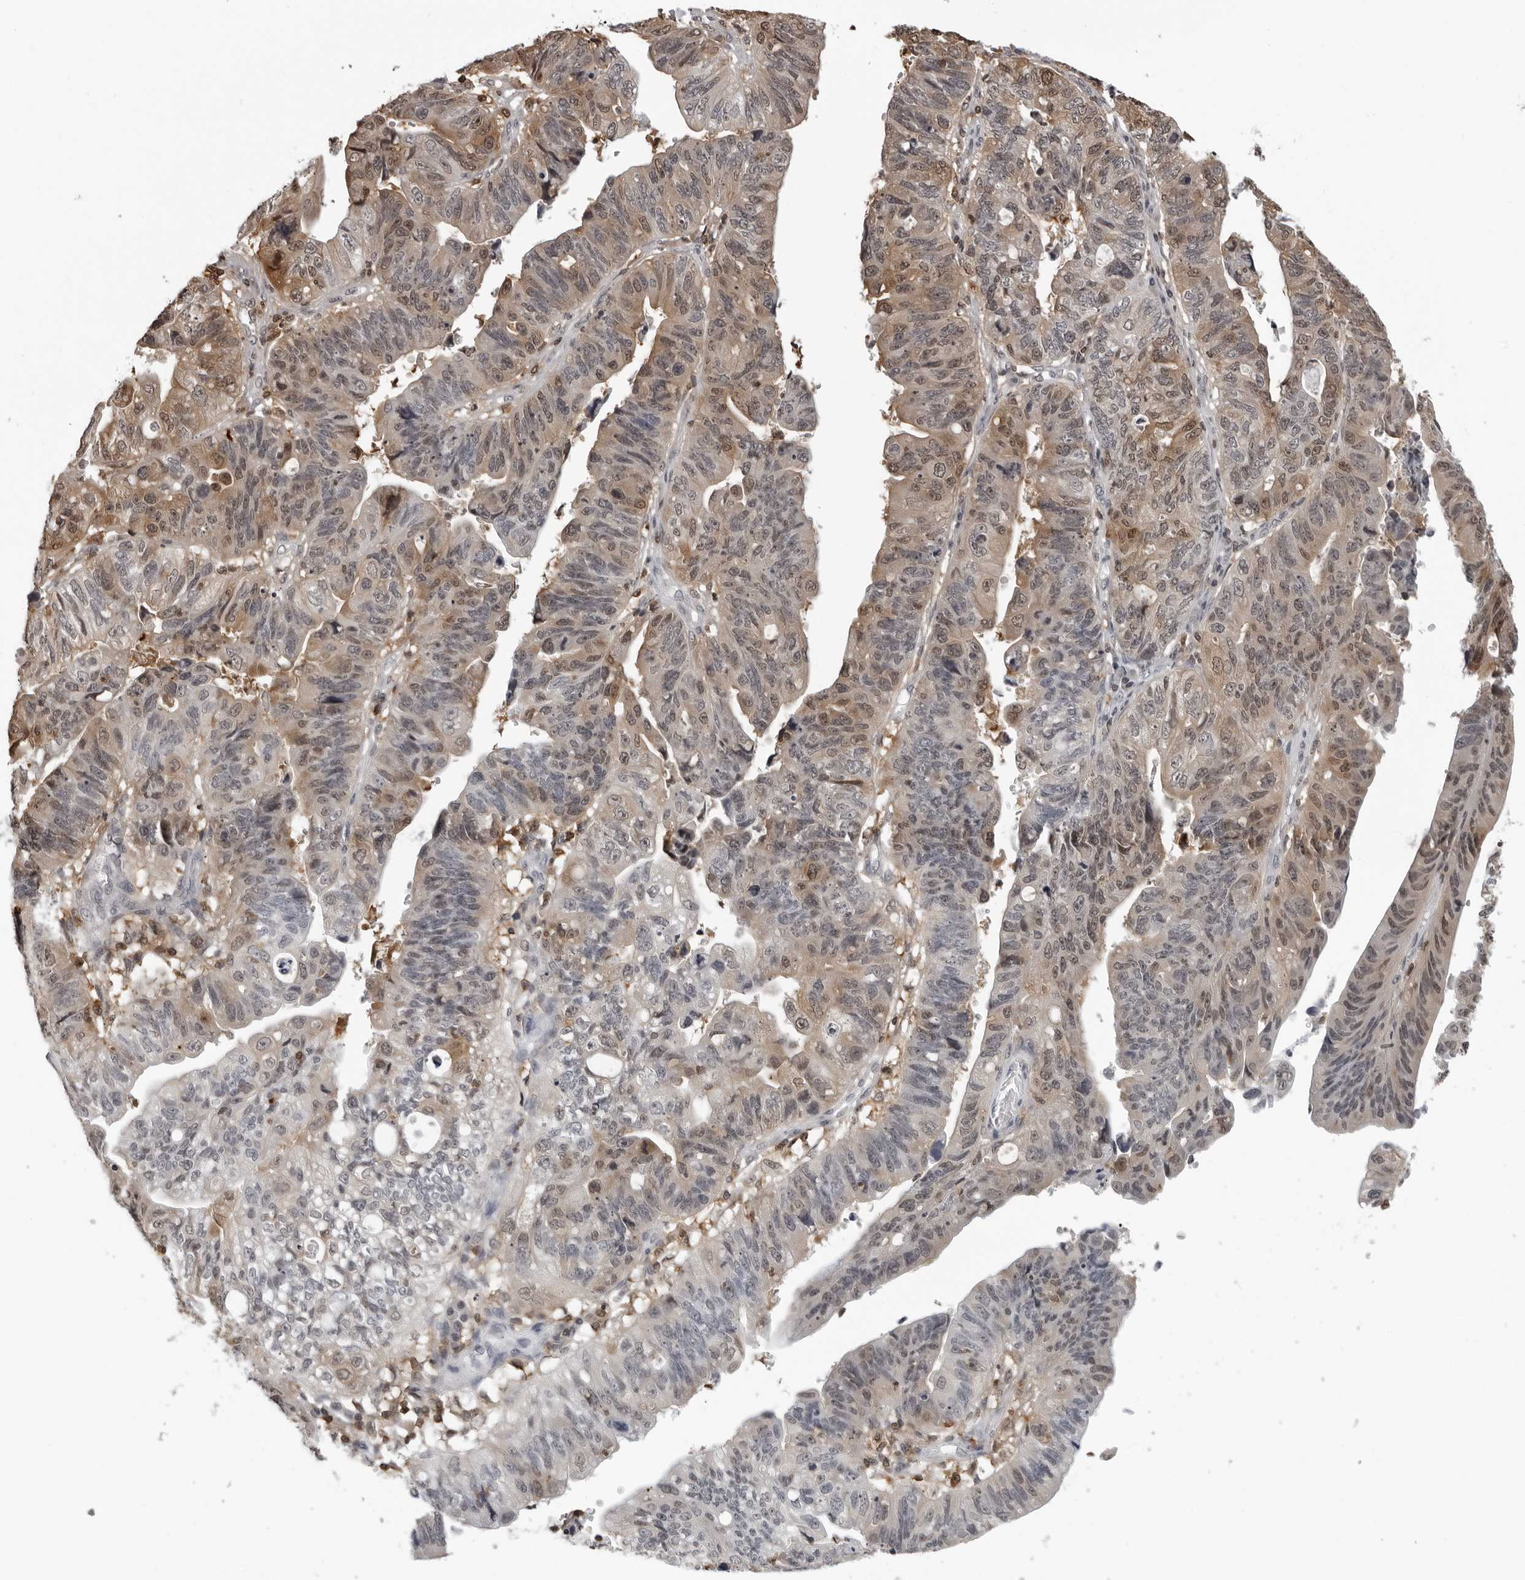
{"staining": {"intensity": "weak", "quantity": "25%-75%", "location": "cytoplasmic/membranous,nuclear"}, "tissue": "stomach cancer", "cell_type": "Tumor cells", "image_type": "cancer", "snomed": [{"axis": "morphology", "description": "Adenocarcinoma, NOS"}, {"axis": "topography", "description": "Stomach"}], "caption": "Immunohistochemistry (IHC) of stomach cancer exhibits low levels of weak cytoplasmic/membranous and nuclear positivity in approximately 25%-75% of tumor cells. Immunohistochemistry (IHC) stains the protein in brown and the nuclei are stained blue.", "gene": "HSPH1", "patient": {"sex": "male", "age": 59}}